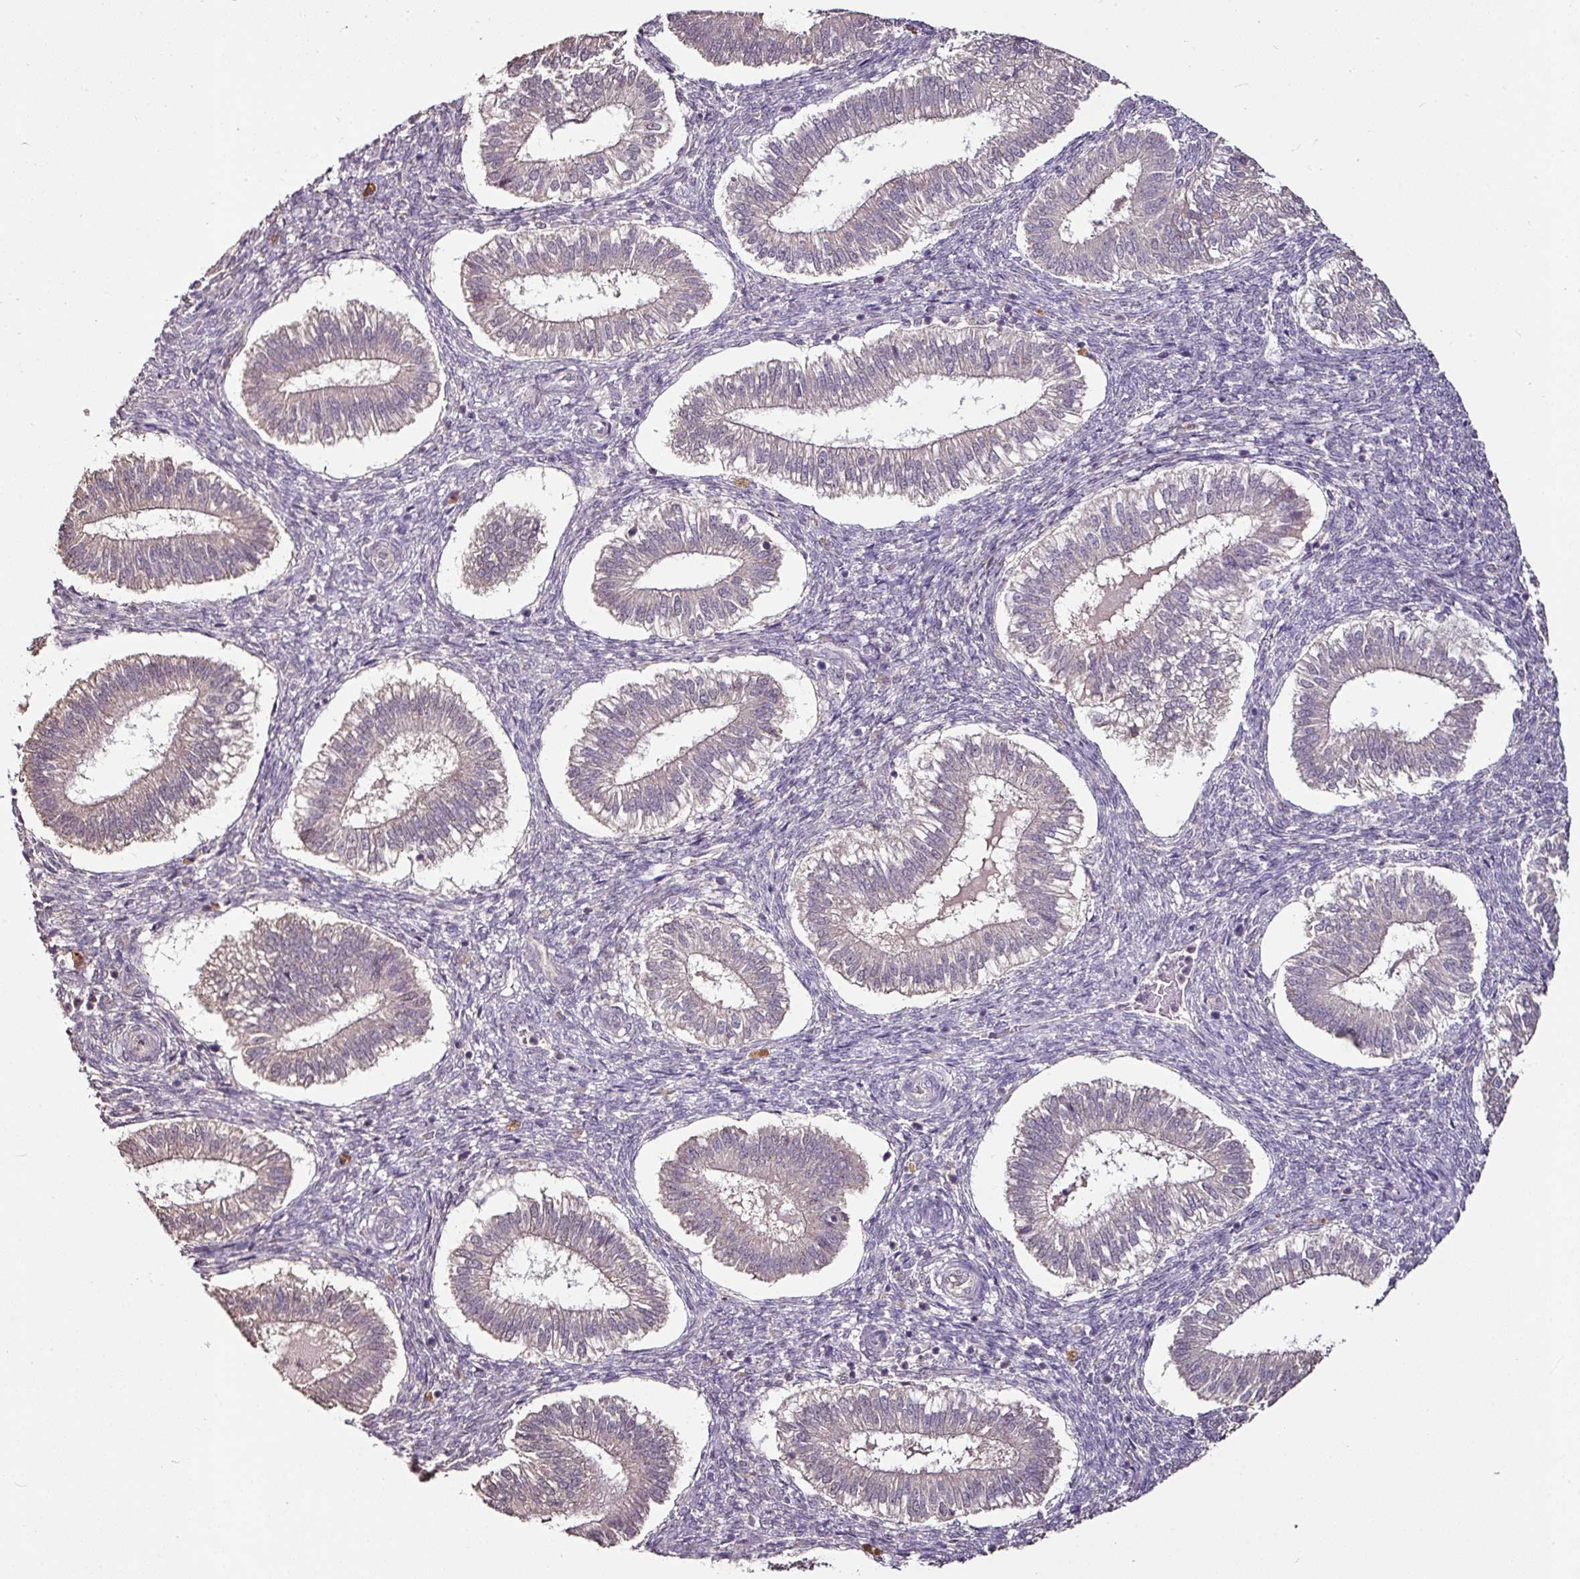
{"staining": {"intensity": "weak", "quantity": "25%-75%", "location": "cytoplasmic/membranous"}, "tissue": "endometrium", "cell_type": "Cells in endometrial stroma", "image_type": "normal", "snomed": [{"axis": "morphology", "description": "Normal tissue, NOS"}, {"axis": "topography", "description": "Endometrium"}], "caption": "Protein expression by immunohistochemistry demonstrates weak cytoplasmic/membranous staining in approximately 25%-75% of cells in endometrial stroma in benign endometrium. (DAB = brown stain, brightfield microscopy at high magnification).", "gene": "RPL38", "patient": {"sex": "female", "age": 25}}